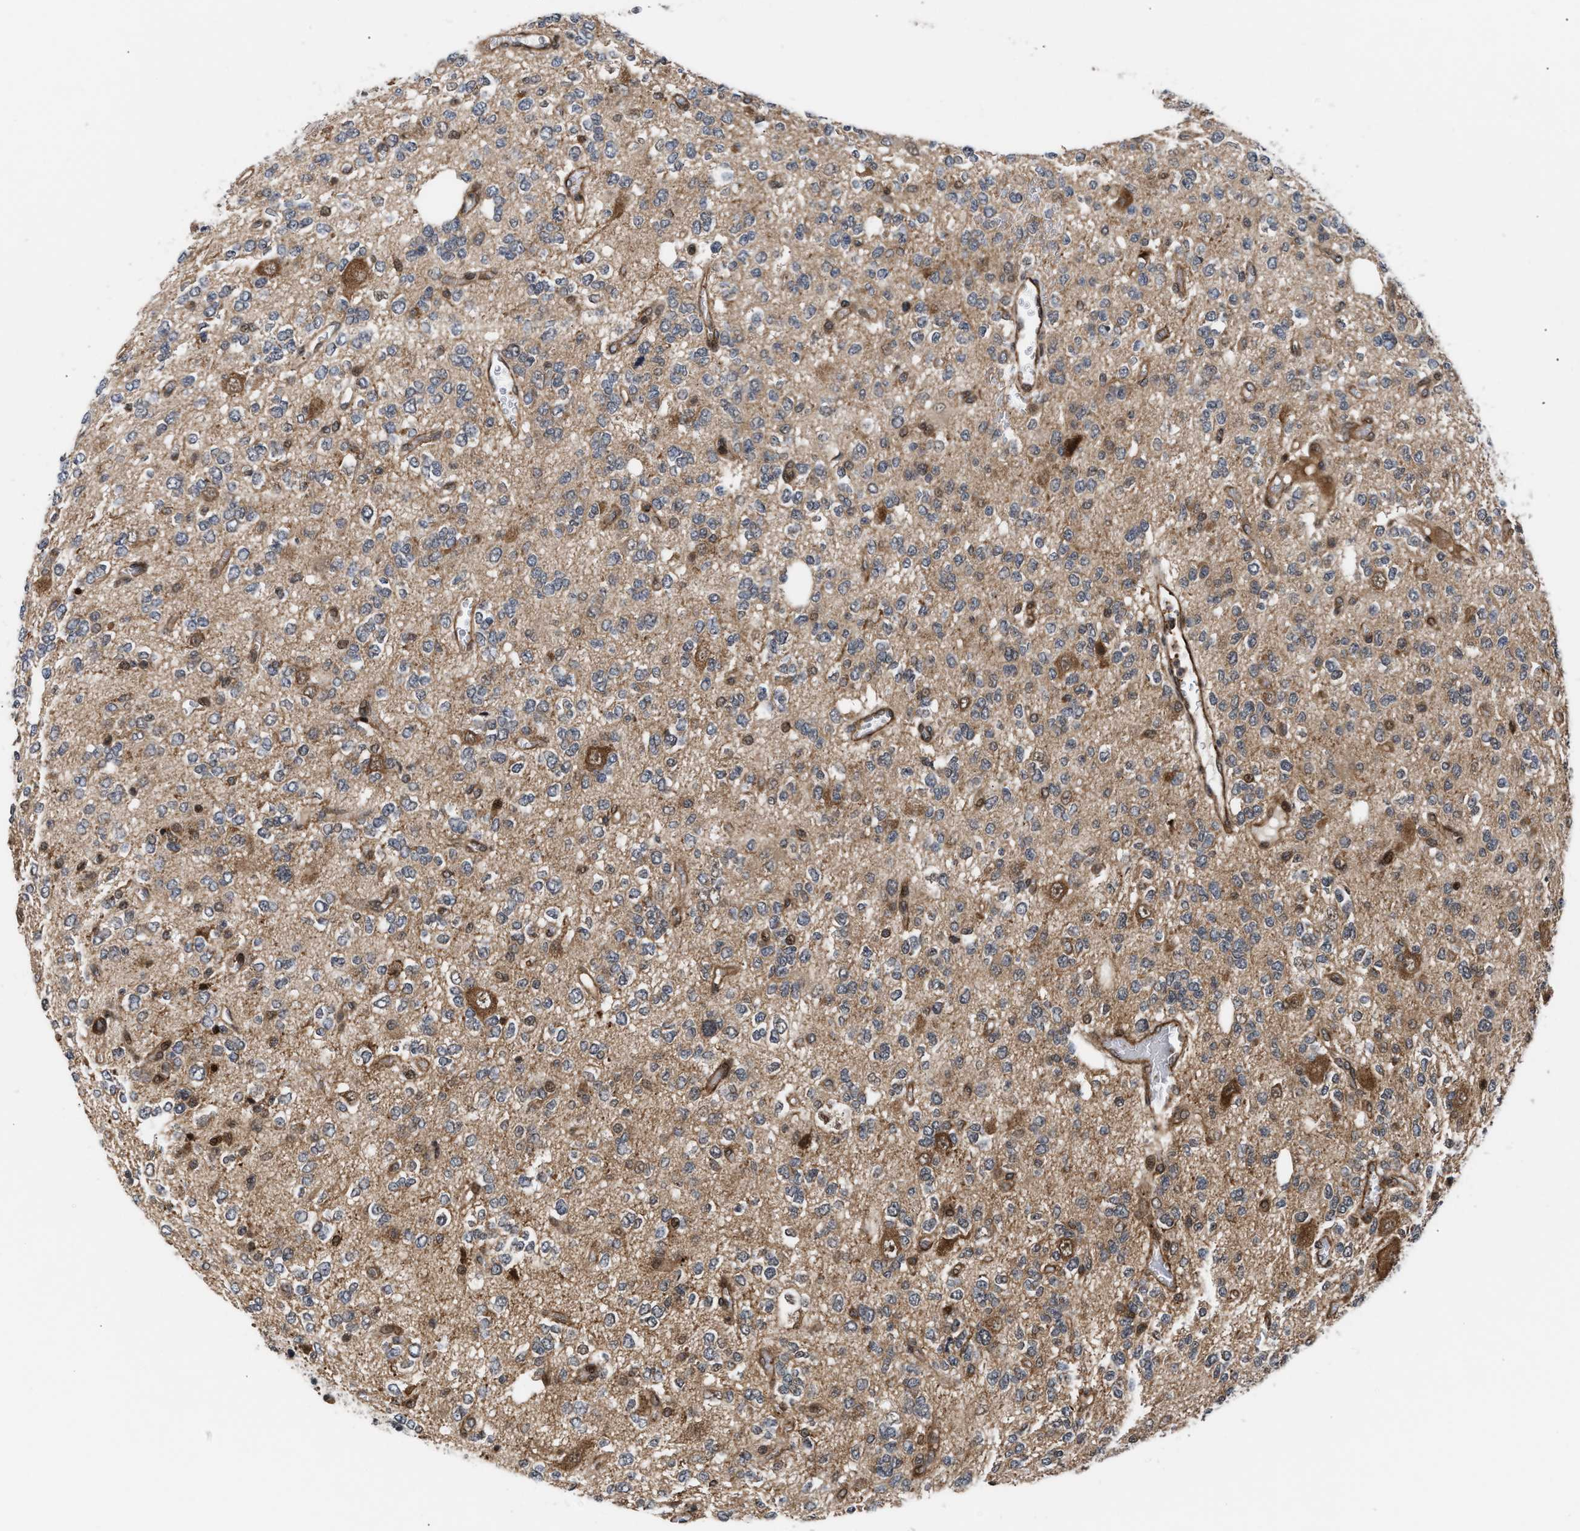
{"staining": {"intensity": "moderate", "quantity": "25%-75%", "location": "cytoplasmic/membranous,nuclear"}, "tissue": "glioma", "cell_type": "Tumor cells", "image_type": "cancer", "snomed": [{"axis": "morphology", "description": "Glioma, malignant, Low grade"}, {"axis": "topography", "description": "Brain"}], "caption": "Glioma tissue demonstrates moderate cytoplasmic/membranous and nuclear staining in about 25%-75% of tumor cells, visualized by immunohistochemistry.", "gene": "STAU2", "patient": {"sex": "male", "age": 38}}